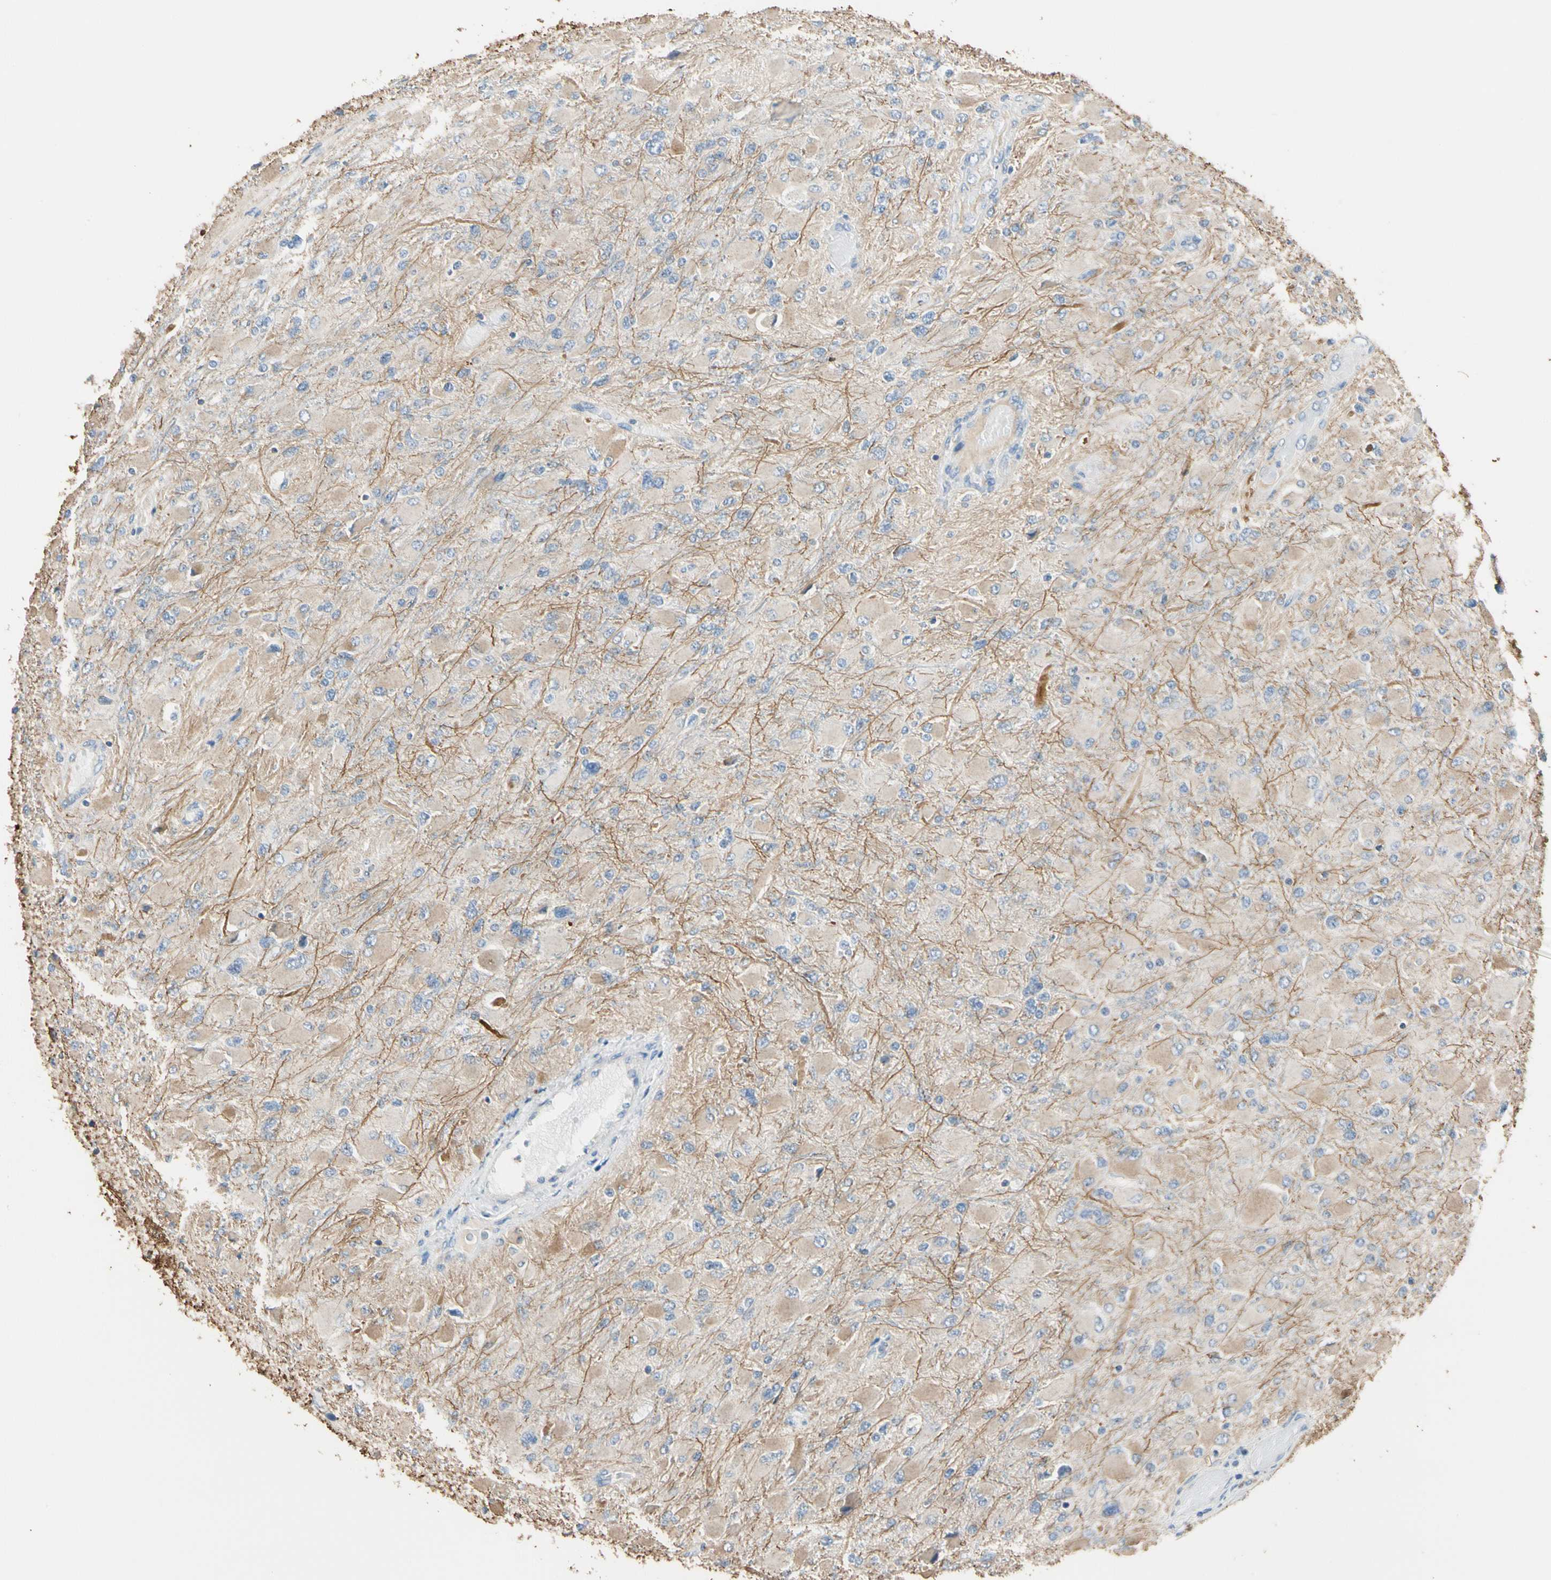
{"staining": {"intensity": "weak", "quantity": "25%-75%", "location": "cytoplasmic/membranous"}, "tissue": "glioma", "cell_type": "Tumor cells", "image_type": "cancer", "snomed": [{"axis": "morphology", "description": "Glioma, malignant, High grade"}, {"axis": "topography", "description": "Cerebral cortex"}], "caption": "The histopathology image exhibits immunohistochemical staining of malignant glioma (high-grade). There is weak cytoplasmic/membranous expression is seen in about 25%-75% of tumor cells. Using DAB (3,3'-diaminobenzidine) (brown) and hematoxylin (blue) stains, captured at high magnification using brightfield microscopy.", "gene": "GPR153", "patient": {"sex": "female", "age": 36}}